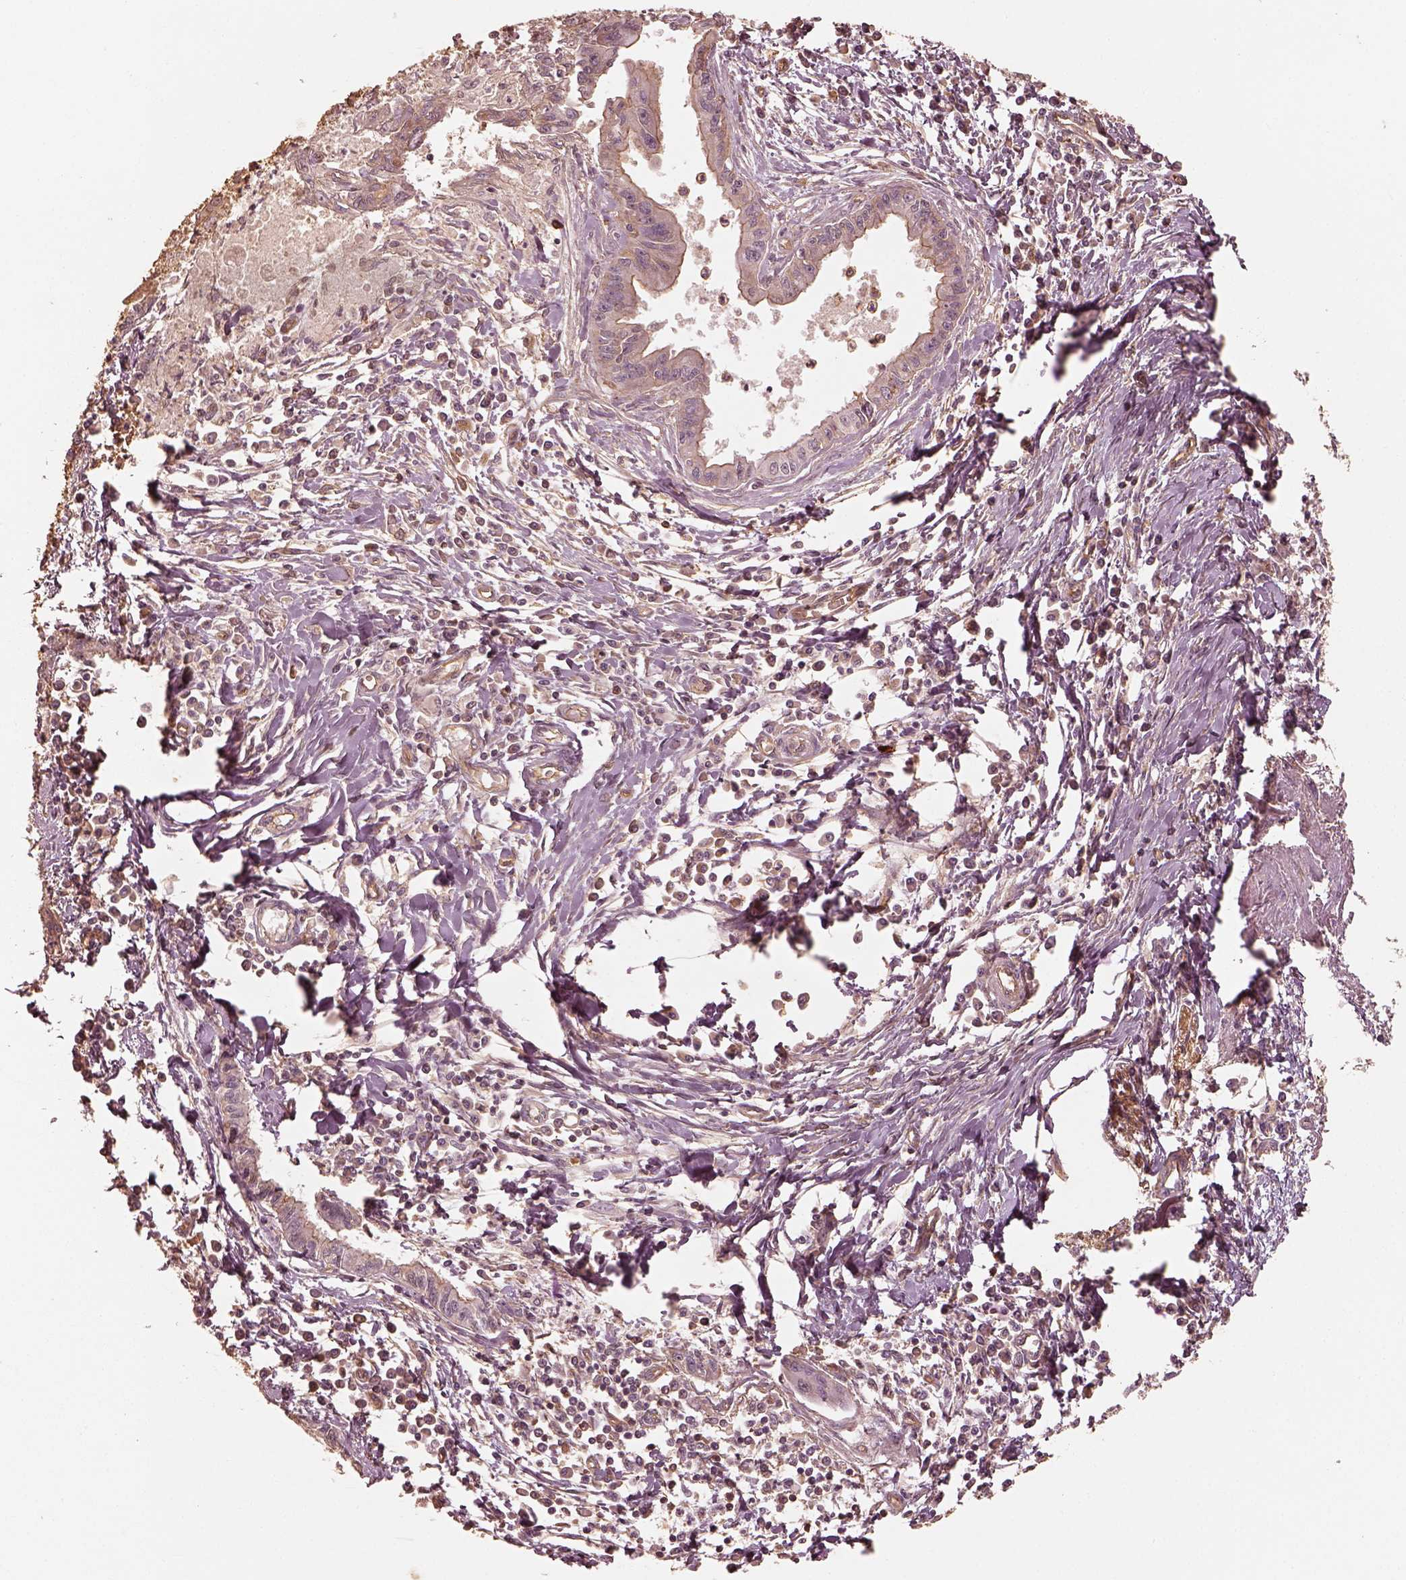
{"staining": {"intensity": "moderate", "quantity": "<25%", "location": "cytoplasmic/membranous"}, "tissue": "pancreatic cancer", "cell_type": "Tumor cells", "image_type": "cancer", "snomed": [{"axis": "morphology", "description": "Adenocarcinoma, NOS"}, {"axis": "topography", "description": "Pancreas"}], "caption": "Moderate cytoplasmic/membranous protein staining is seen in about <25% of tumor cells in pancreatic cancer (adenocarcinoma). Nuclei are stained in blue.", "gene": "WDR7", "patient": {"sex": "male", "age": 72}}